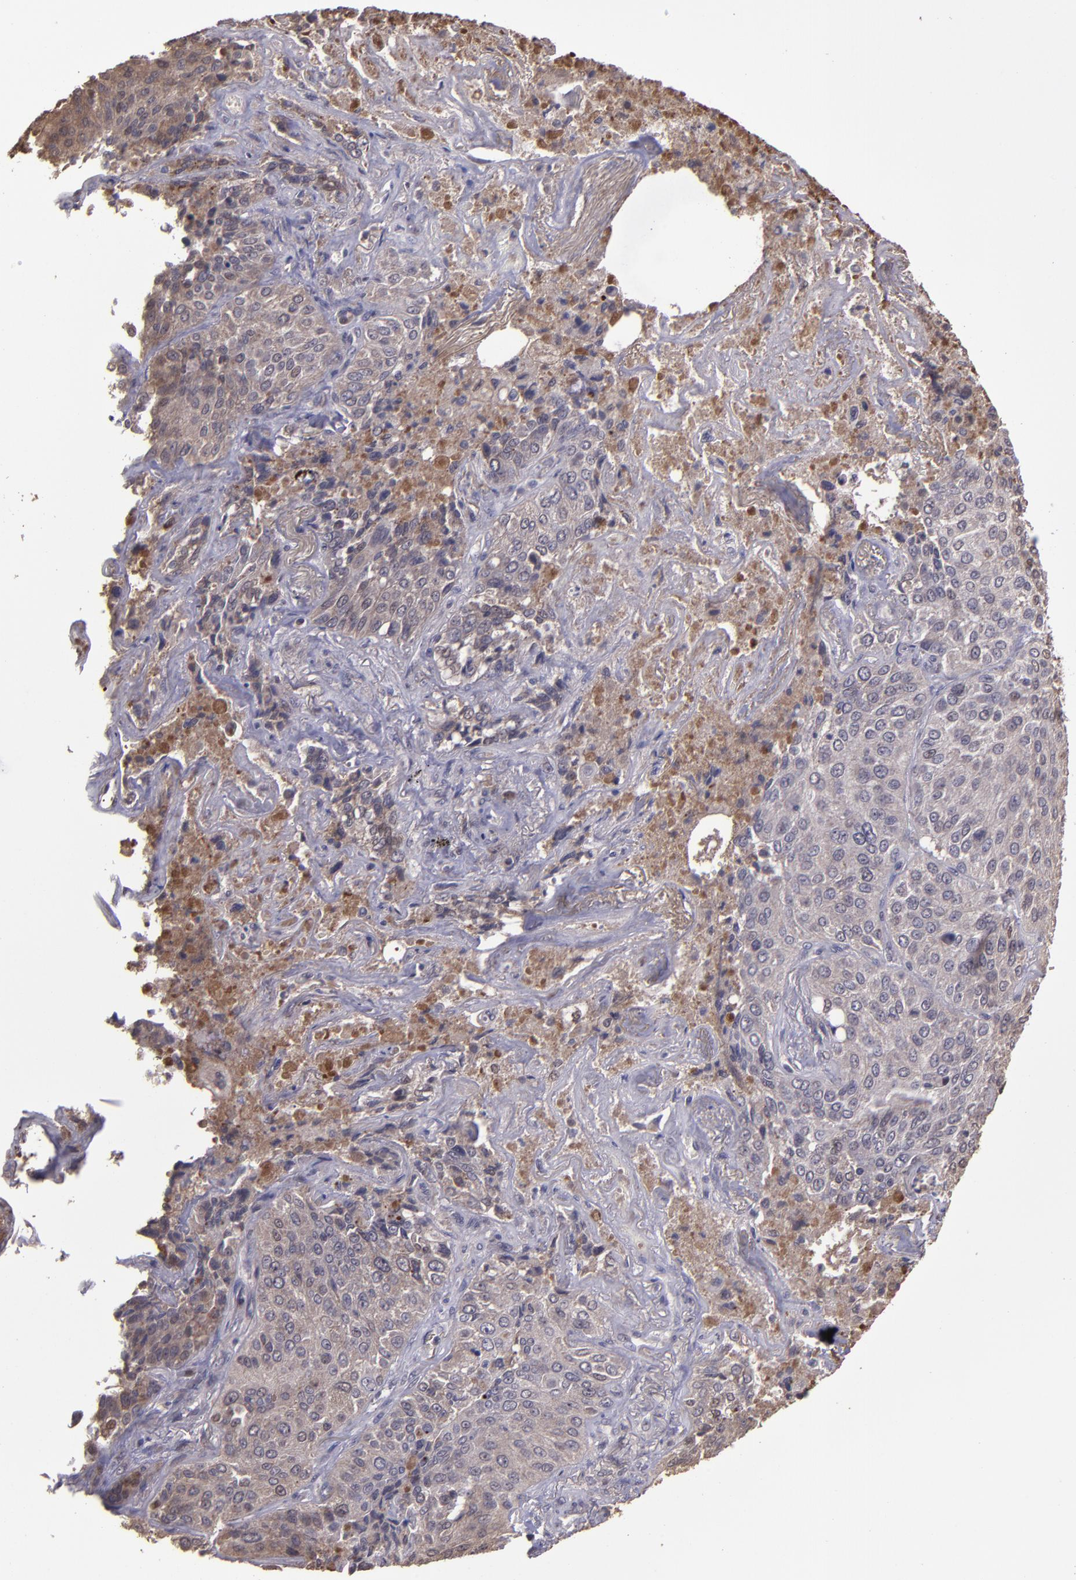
{"staining": {"intensity": "weak", "quantity": "25%-75%", "location": "cytoplasmic/membranous"}, "tissue": "lung cancer", "cell_type": "Tumor cells", "image_type": "cancer", "snomed": [{"axis": "morphology", "description": "Squamous cell carcinoma, NOS"}, {"axis": "topography", "description": "Lung"}], "caption": "An image showing weak cytoplasmic/membranous staining in approximately 25%-75% of tumor cells in lung squamous cell carcinoma, as visualized by brown immunohistochemical staining.", "gene": "SERPINF2", "patient": {"sex": "male", "age": 54}}